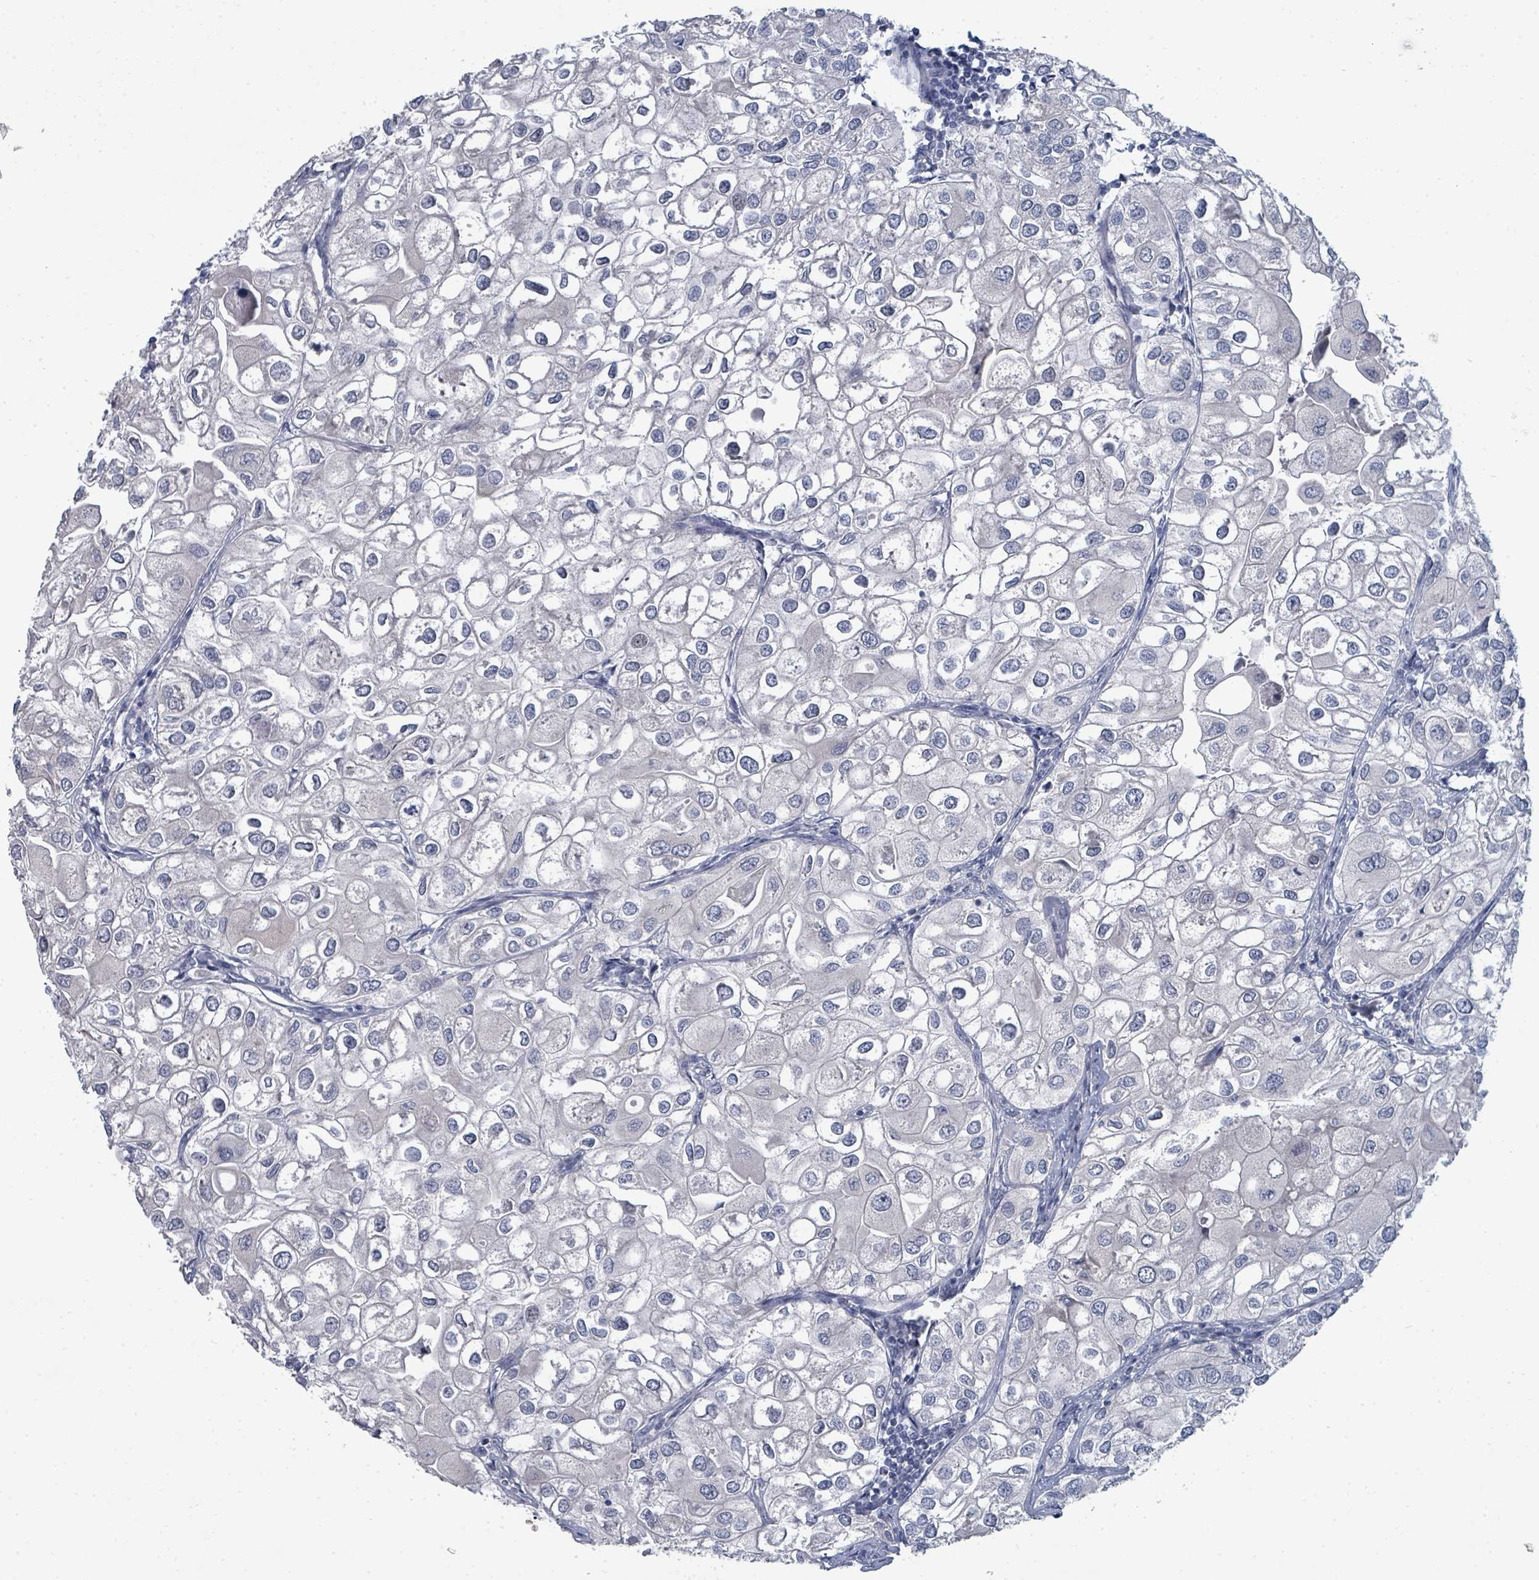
{"staining": {"intensity": "negative", "quantity": "none", "location": "none"}, "tissue": "urothelial cancer", "cell_type": "Tumor cells", "image_type": "cancer", "snomed": [{"axis": "morphology", "description": "Urothelial carcinoma, High grade"}, {"axis": "topography", "description": "Urinary bladder"}], "caption": "Tumor cells are negative for protein expression in human high-grade urothelial carcinoma.", "gene": "SLC25A45", "patient": {"sex": "male", "age": 64}}